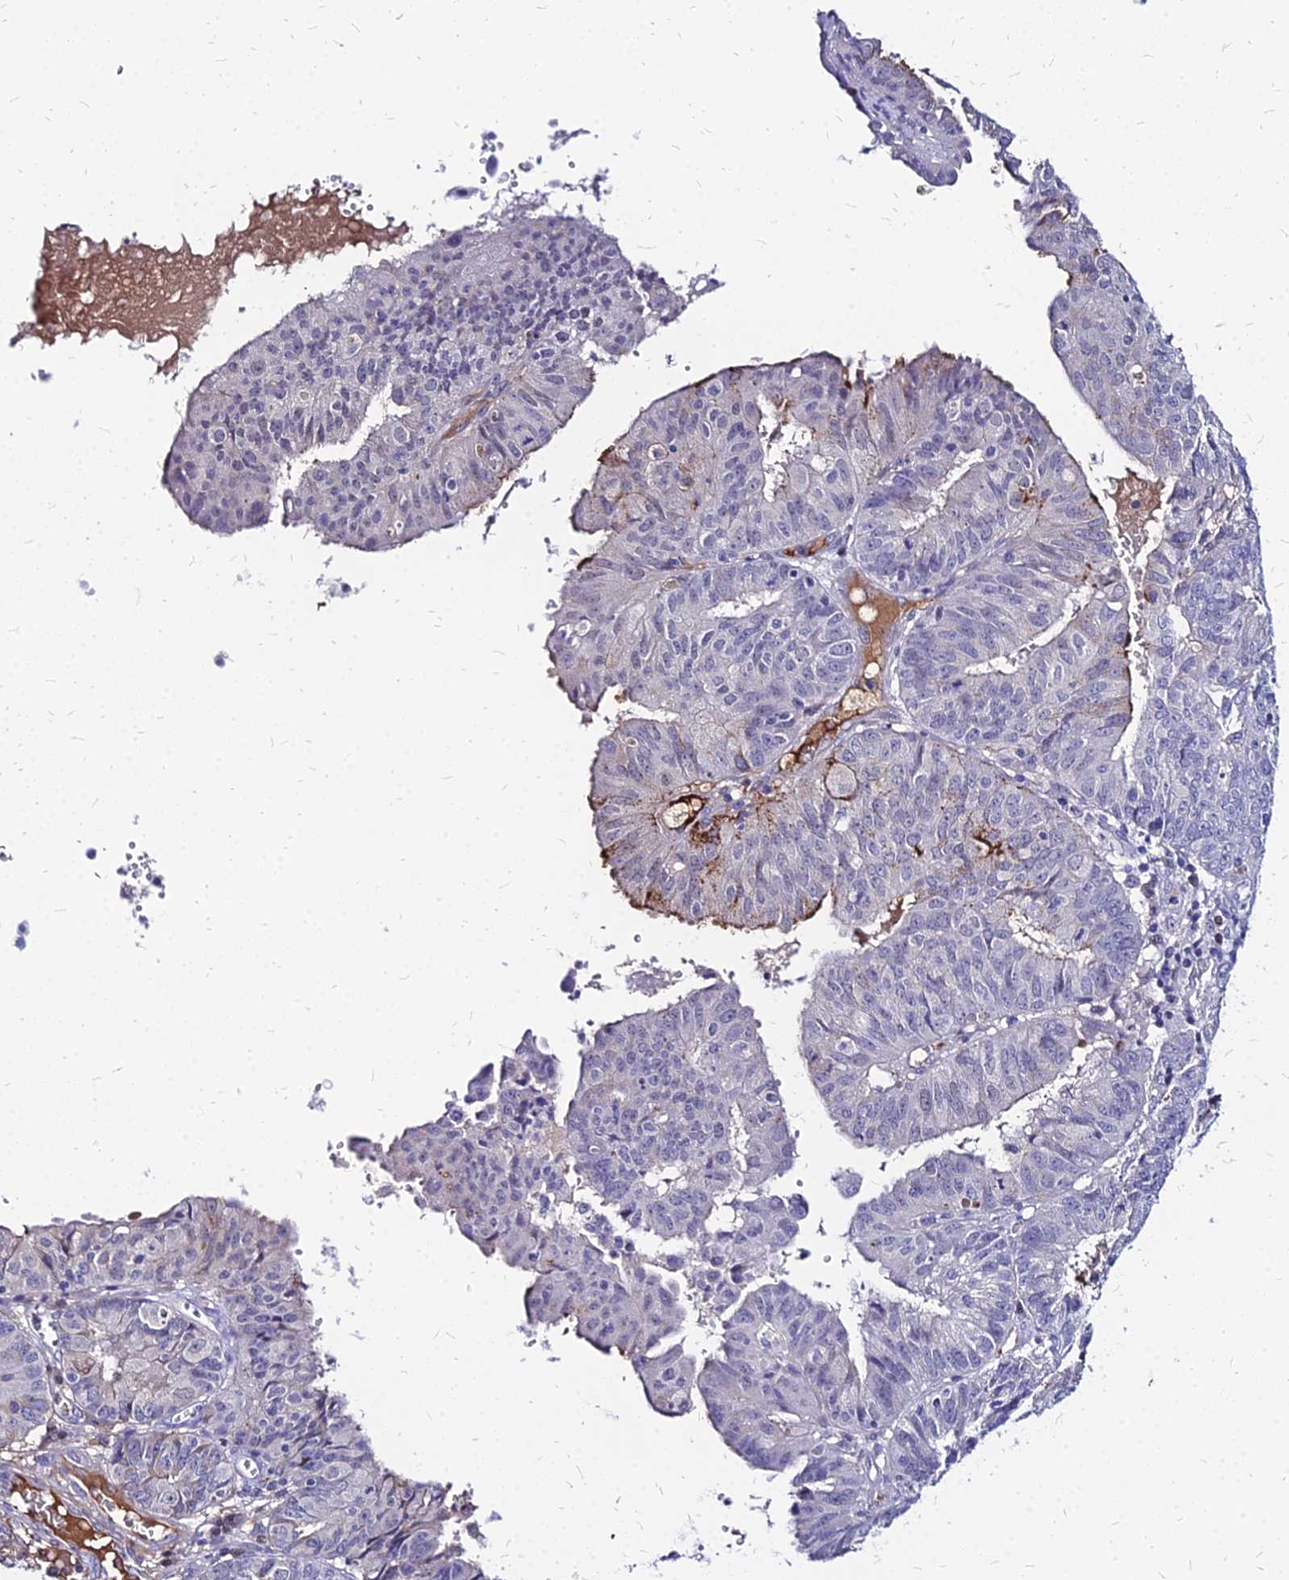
{"staining": {"intensity": "negative", "quantity": "none", "location": "none"}, "tissue": "endometrial cancer", "cell_type": "Tumor cells", "image_type": "cancer", "snomed": [{"axis": "morphology", "description": "Adenocarcinoma, NOS"}, {"axis": "topography", "description": "Endometrium"}], "caption": "Tumor cells are negative for brown protein staining in endometrial cancer.", "gene": "ACSM6", "patient": {"sex": "female", "age": 56}}